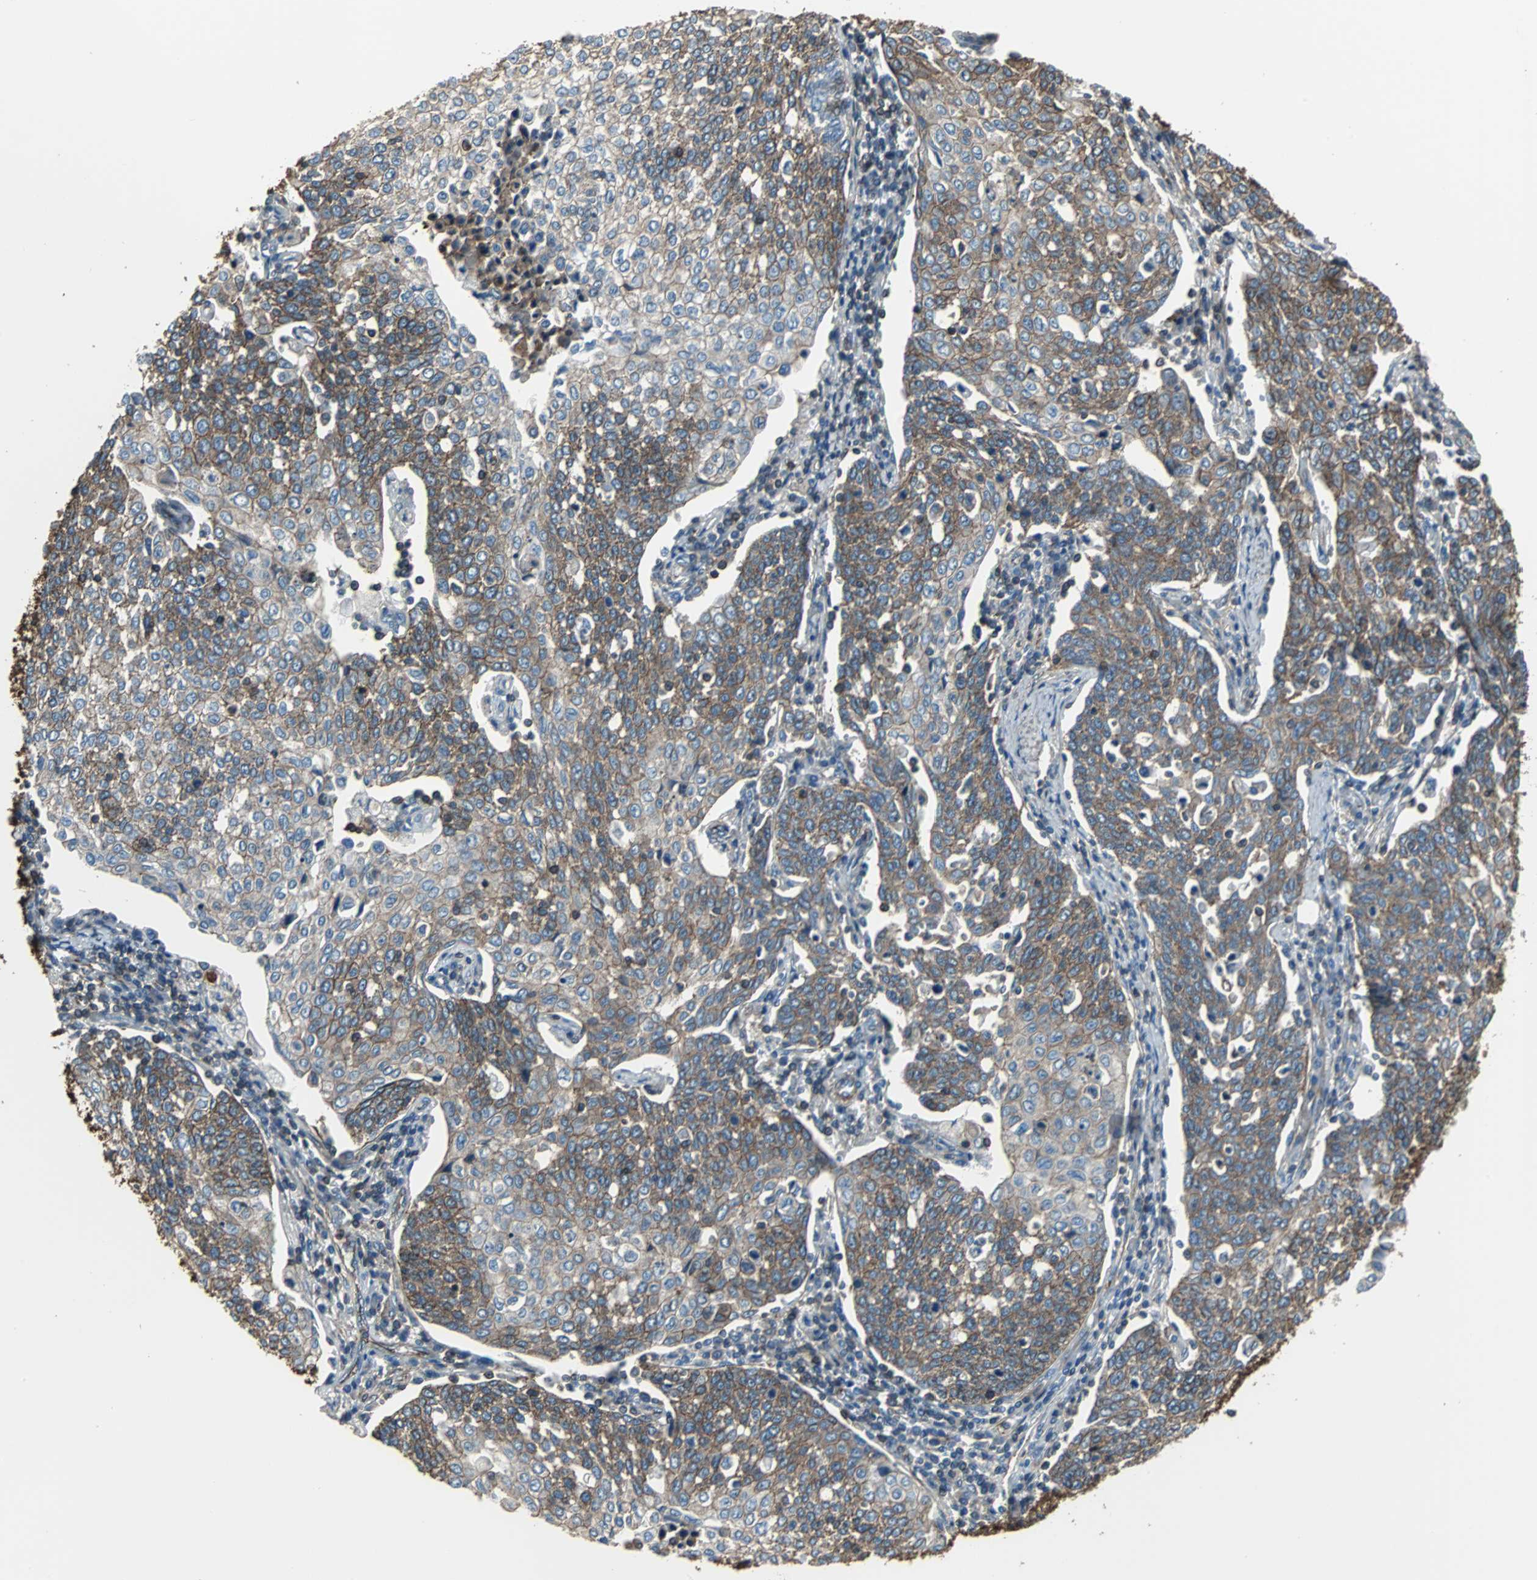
{"staining": {"intensity": "moderate", "quantity": ">75%", "location": "cytoplasmic/membranous"}, "tissue": "cervical cancer", "cell_type": "Tumor cells", "image_type": "cancer", "snomed": [{"axis": "morphology", "description": "Squamous cell carcinoma, NOS"}, {"axis": "topography", "description": "Cervix"}], "caption": "Brown immunohistochemical staining in cervical cancer (squamous cell carcinoma) displays moderate cytoplasmic/membranous expression in about >75% of tumor cells.", "gene": "ACTN1", "patient": {"sex": "female", "age": 34}}